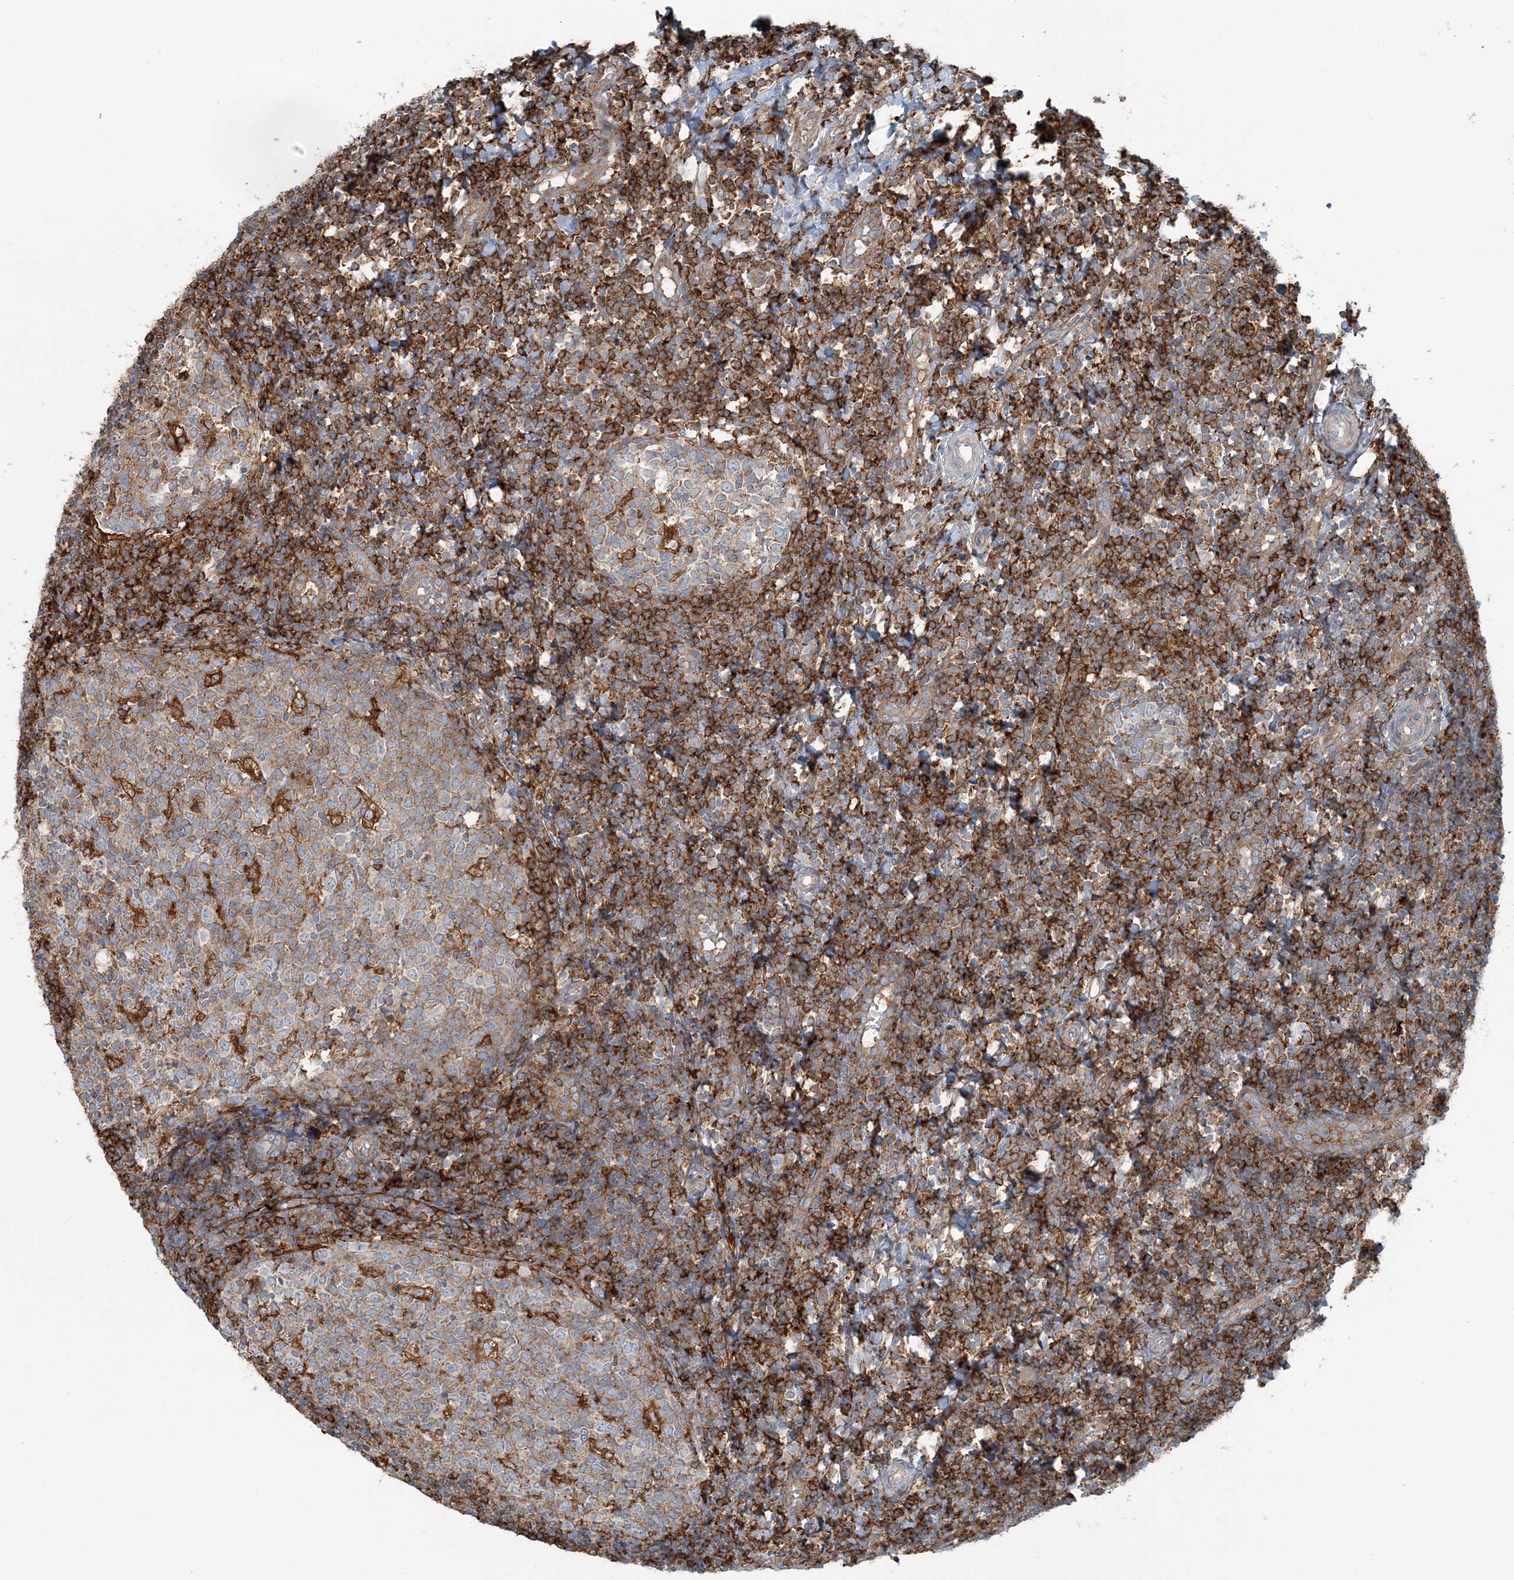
{"staining": {"intensity": "weak", "quantity": ">75%", "location": "cytoplasmic/membranous"}, "tissue": "tonsil", "cell_type": "Germinal center cells", "image_type": "normal", "snomed": [{"axis": "morphology", "description": "Normal tissue, NOS"}, {"axis": "topography", "description": "Tonsil"}], "caption": "Immunohistochemistry staining of benign tonsil, which demonstrates low levels of weak cytoplasmic/membranous positivity in about >75% of germinal center cells indicating weak cytoplasmic/membranous protein staining. The staining was performed using DAB (3,3'-diaminobenzidine) (brown) for protein detection and nuclei were counterstained in hematoxylin (blue).", "gene": "SNX2", "patient": {"sex": "female", "age": 19}}